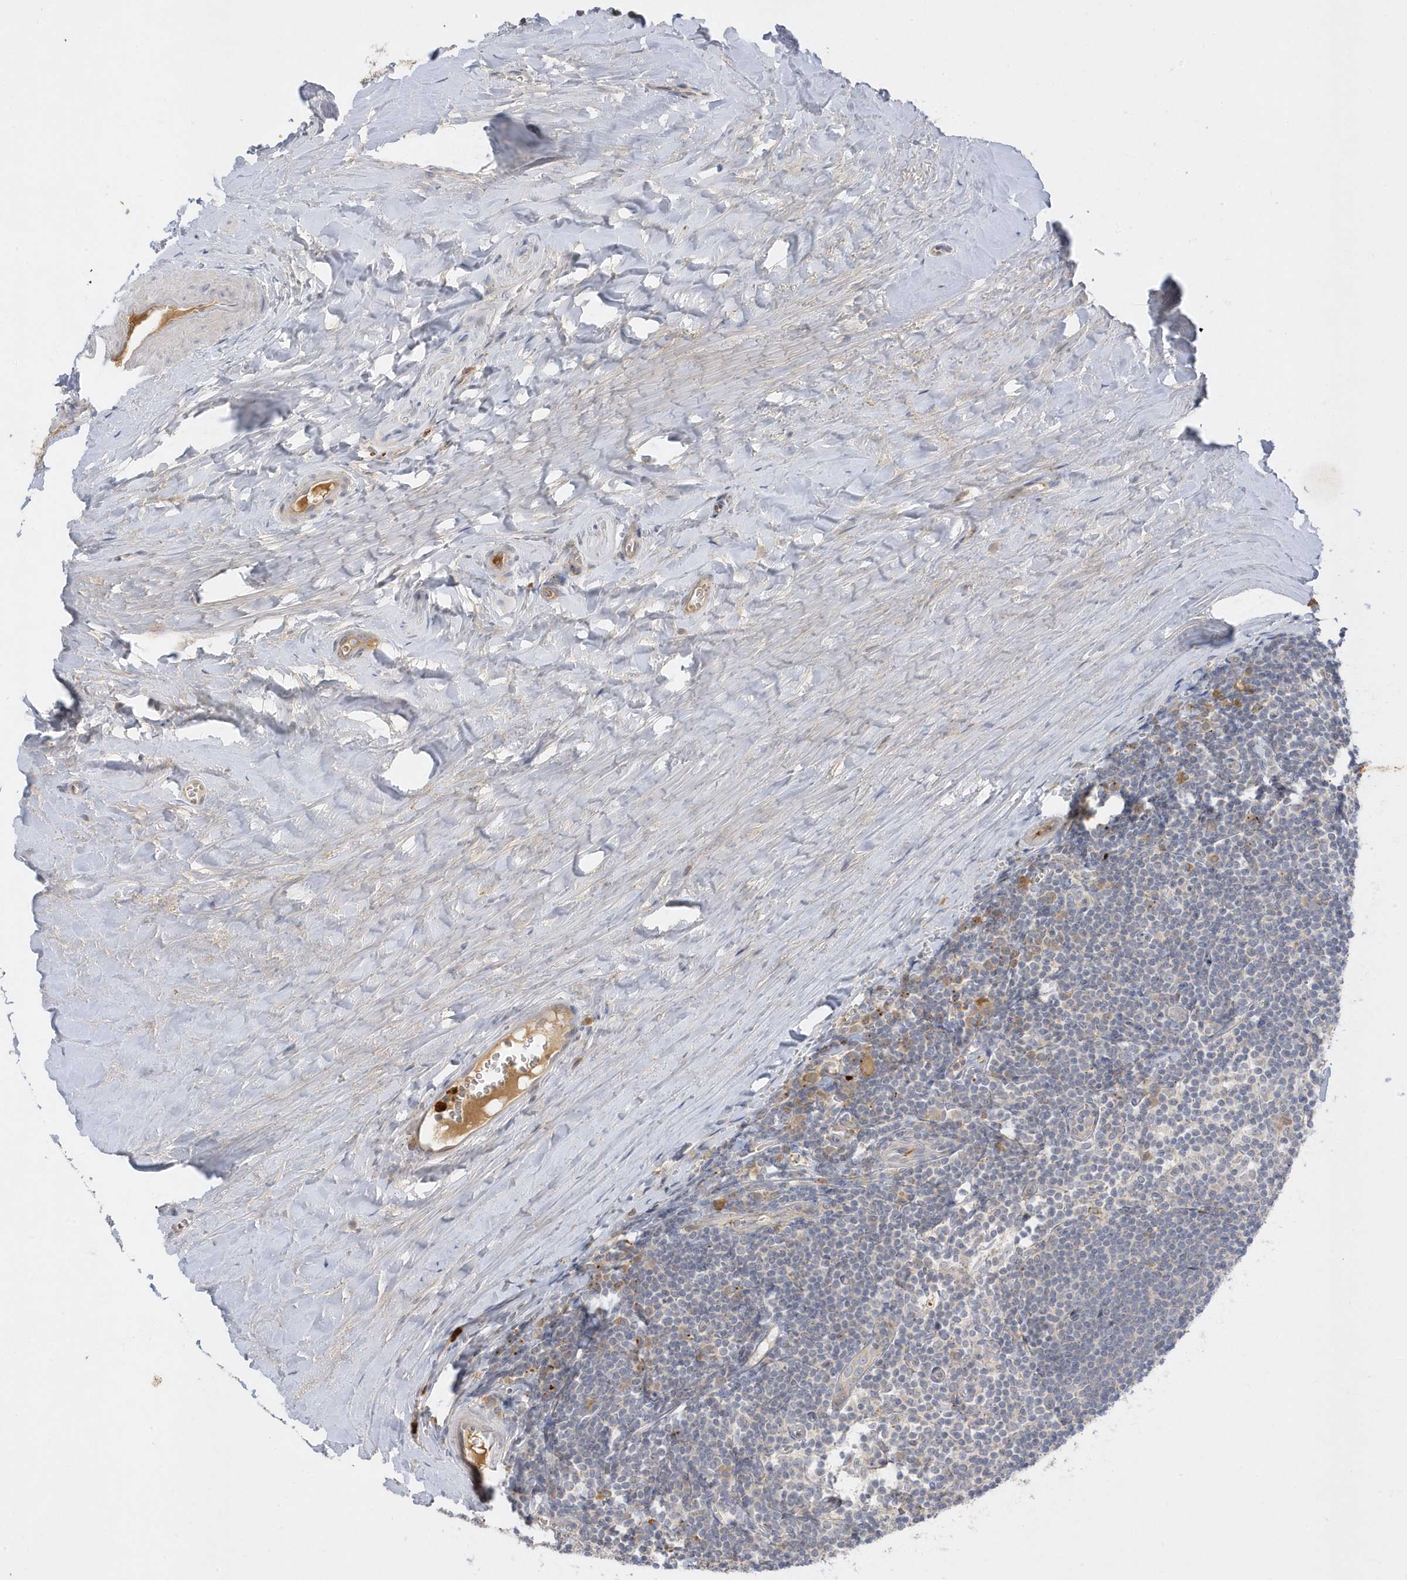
{"staining": {"intensity": "negative", "quantity": "none", "location": "none"}, "tissue": "tonsil", "cell_type": "Germinal center cells", "image_type": "normal", "snomed": [{"axis": "morphology", "description": "Normal tissue, NOS"}, {"axis": "topography", "description": "Tonsil"}], "caption": "Tonsil stained for a protein using IHC reveals no staining germinal center cells.", "gene": "DPP9", "patient": {"sex": "male", "age": 27}}